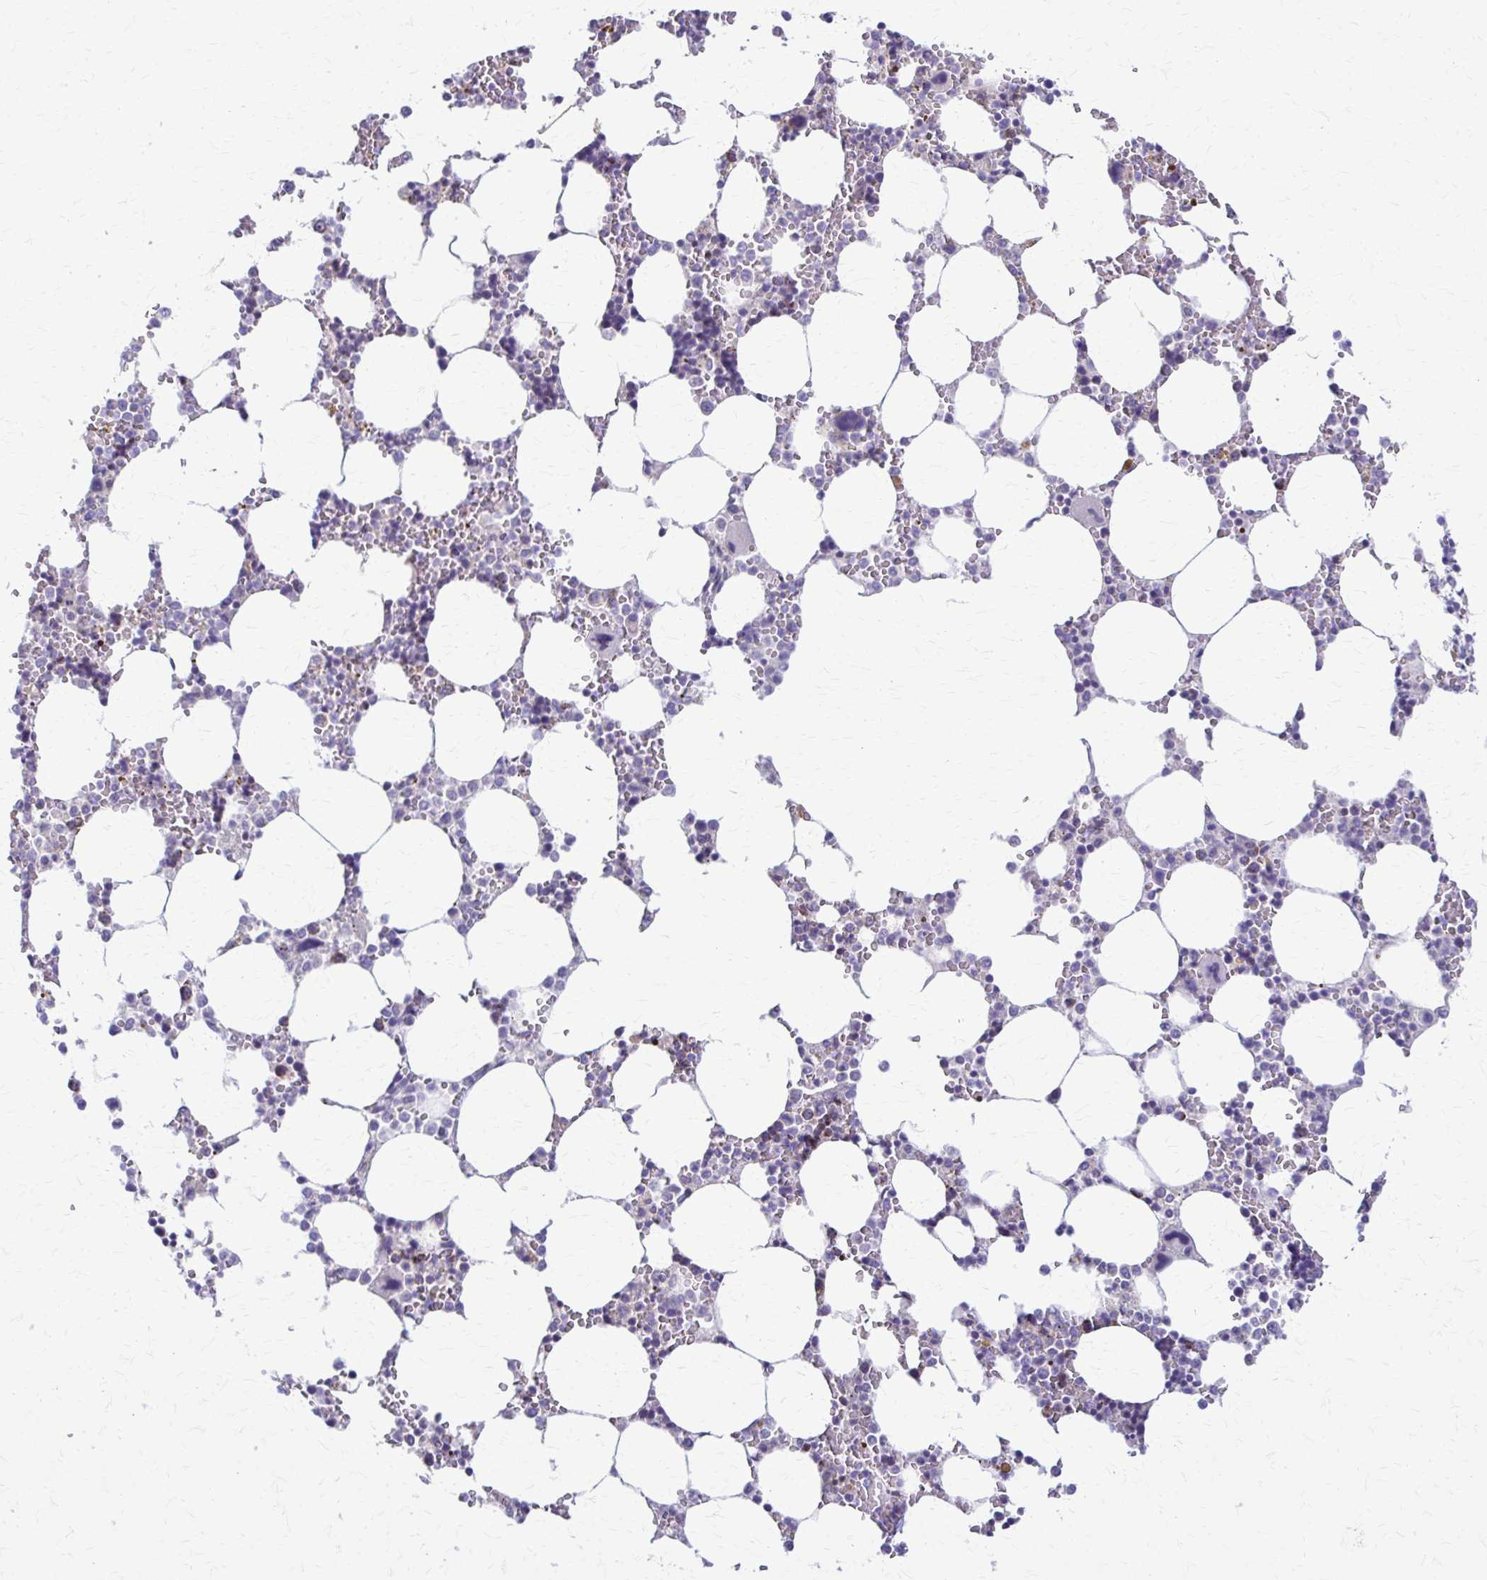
{"staining": {"intensity": "weak", "quantity": "<25%", "location": "cytoplasmic/membranous"}, "tissue": "bone marrow", "cell_type": "Hematopoietic cells", "image_type": "normal", "snomed": [{"axis": "morphology", "description": "Normal tissue, NOS"}, {"axis": "topography", "description": "Bone marrow"}], "caption": "Human bone marrow stained for a protein using IHC demonstrates no expression in hematopoietic cells.", "gene": "SAMD13", "patient": {"sex": "male", "age": 64}}